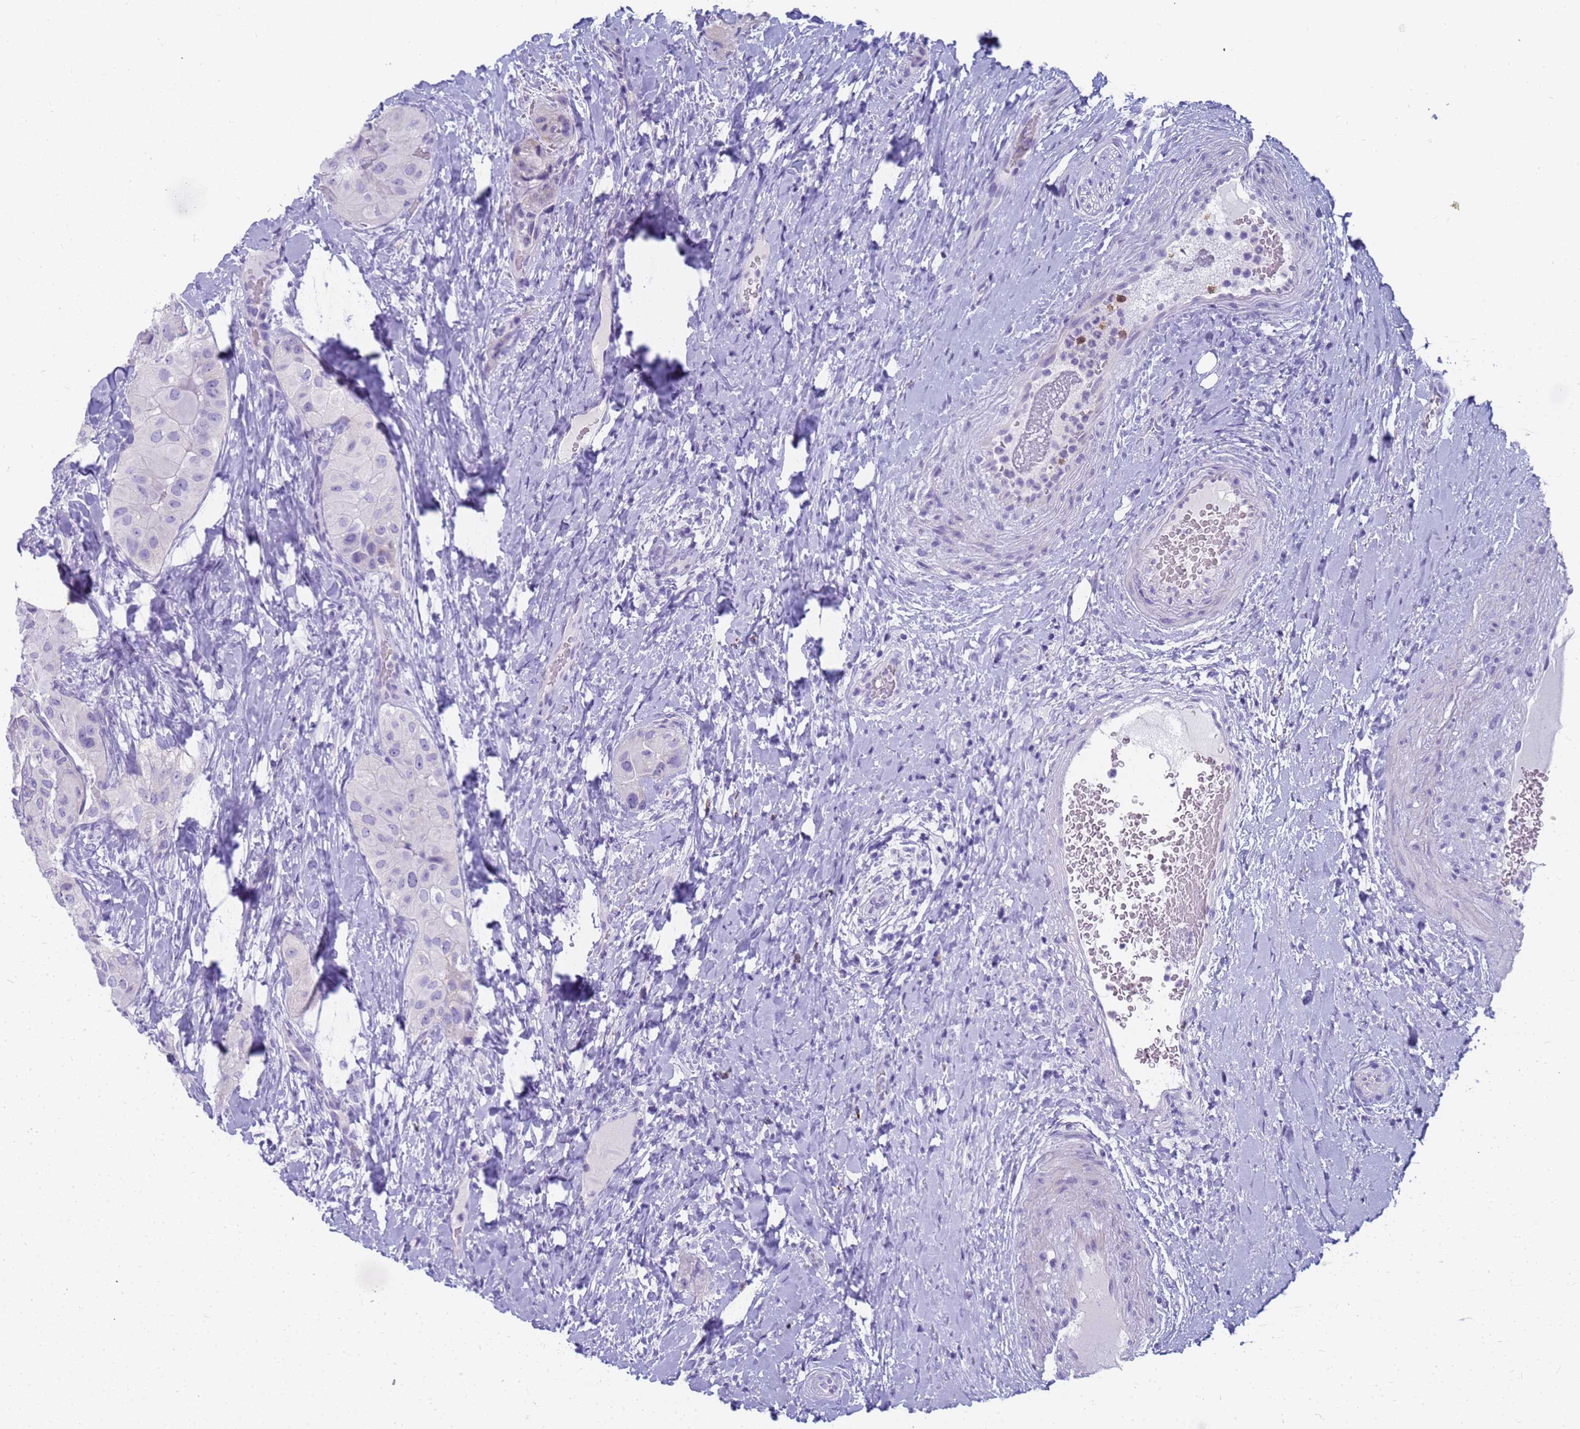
{"staining": {"intensity": "negative", "quantity": "none", "location": "none"}, "tissue": "thyroid cancer", "cell_type": "Tumor cells", "image_type": "cancer", "snomed": [{"axis": "morphology", "description": "Normal tissue, NOS"}, {"axis": "morphology", "description": "Papillary adenocarcinoma, NOS"}, {"axis": "topography", "description": "Thyroid gland"}], "caption": "Tumor cells show no significant expression in thyroid cancer (papillary adenocarcinoma). (DAB (3,3'-diaminobenzidine) immunohistochemistry with hematoxylin counter stain).", "gene": "RNASE2", "patient": {"sex": "female", "age": 59}}